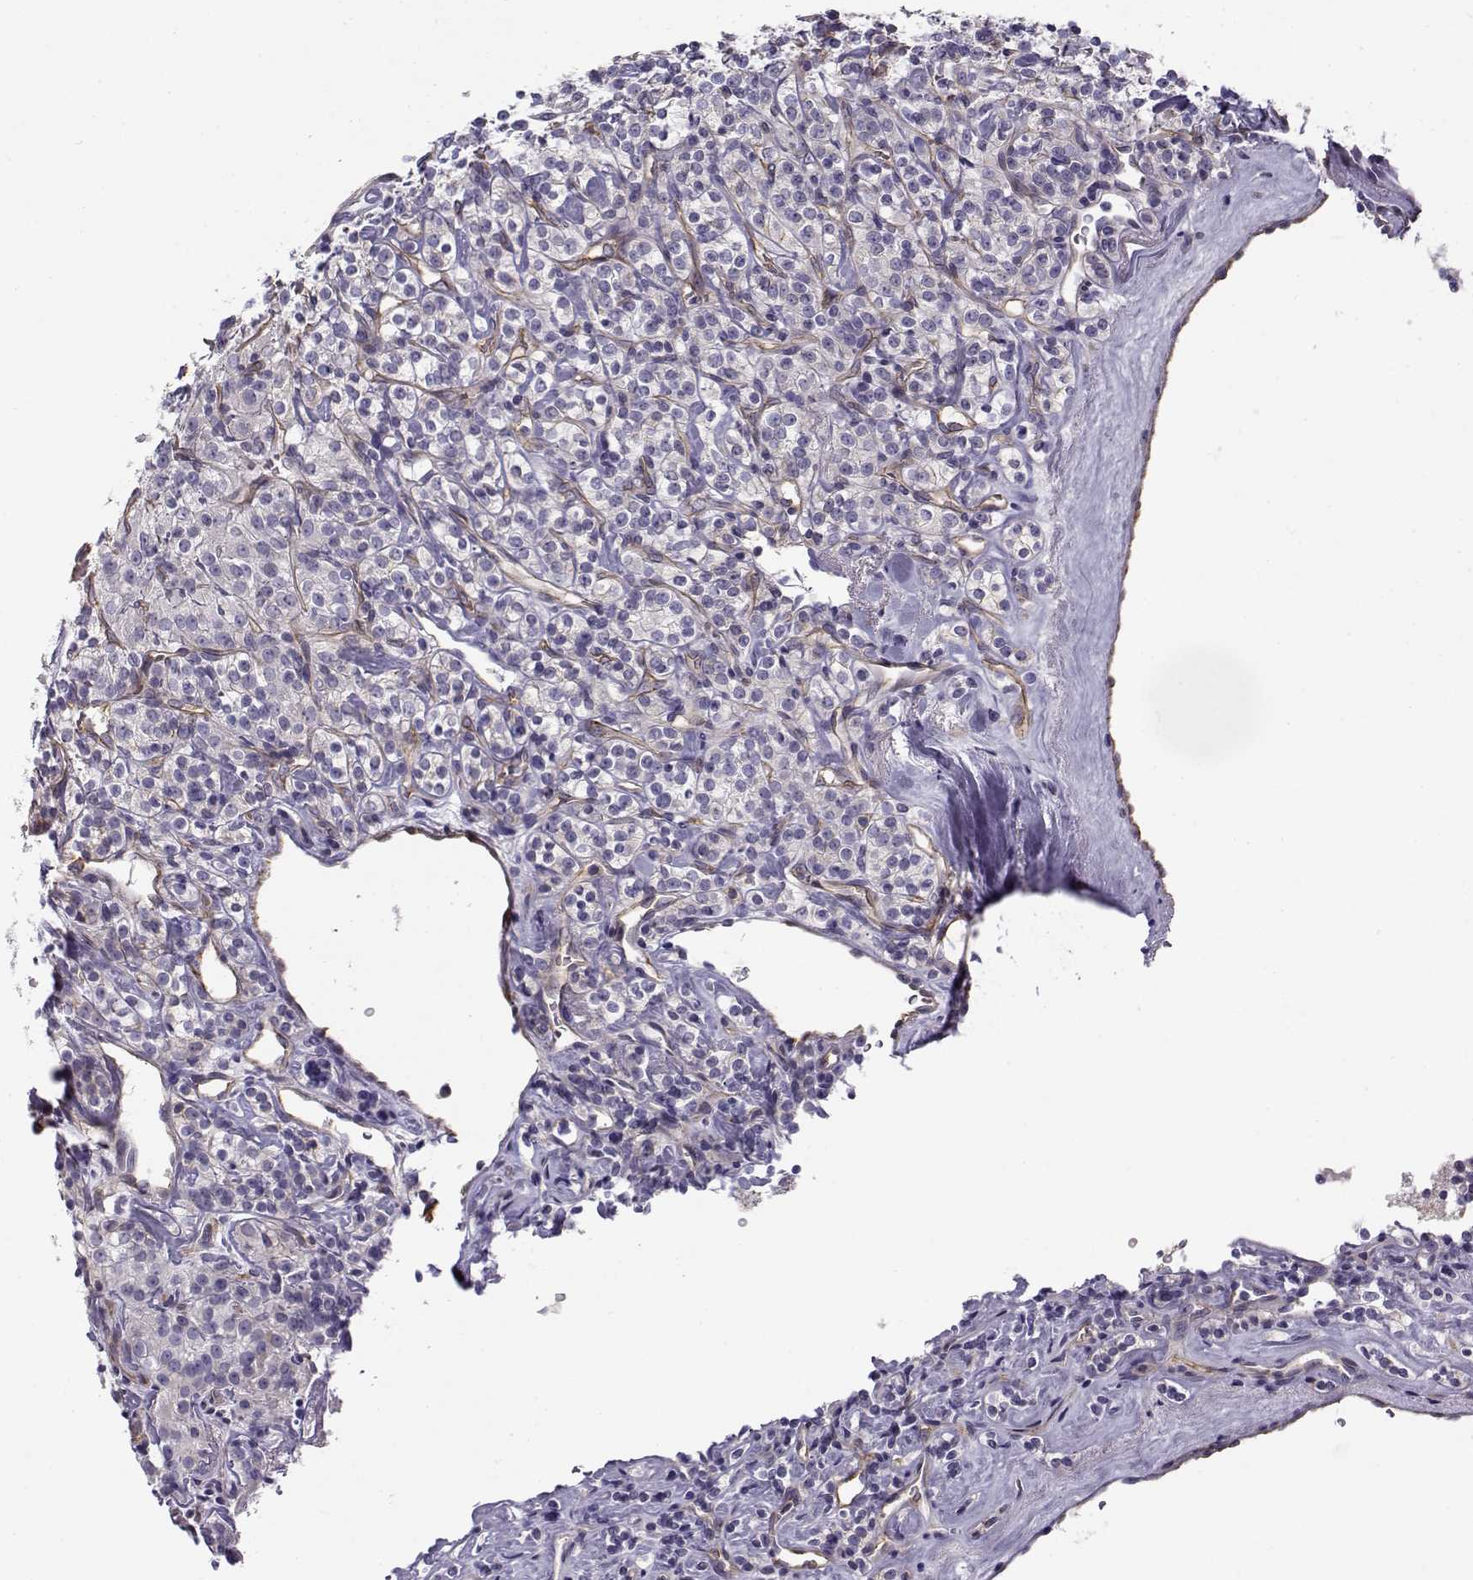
{"staining": {"intensity": "negative", "quantity": "none", "location": "none"}, "tissue": "renal cancer", "cell_type": "Tumor cells", "image_type": "cancer", "snomed": [{"axis": "morphology", "description": "Adenocarcinoma, NOS"}, {"axis": "topography", "description": "Kidney"}], "caption": "High power microscopy micrograph of an IHC micrograph of renal cancer, revealing no significant expression in tumor cells. Nuclei are stained in blue.", "gene": "MYO1A", "patient": {"sex": "male", "age": 77}}